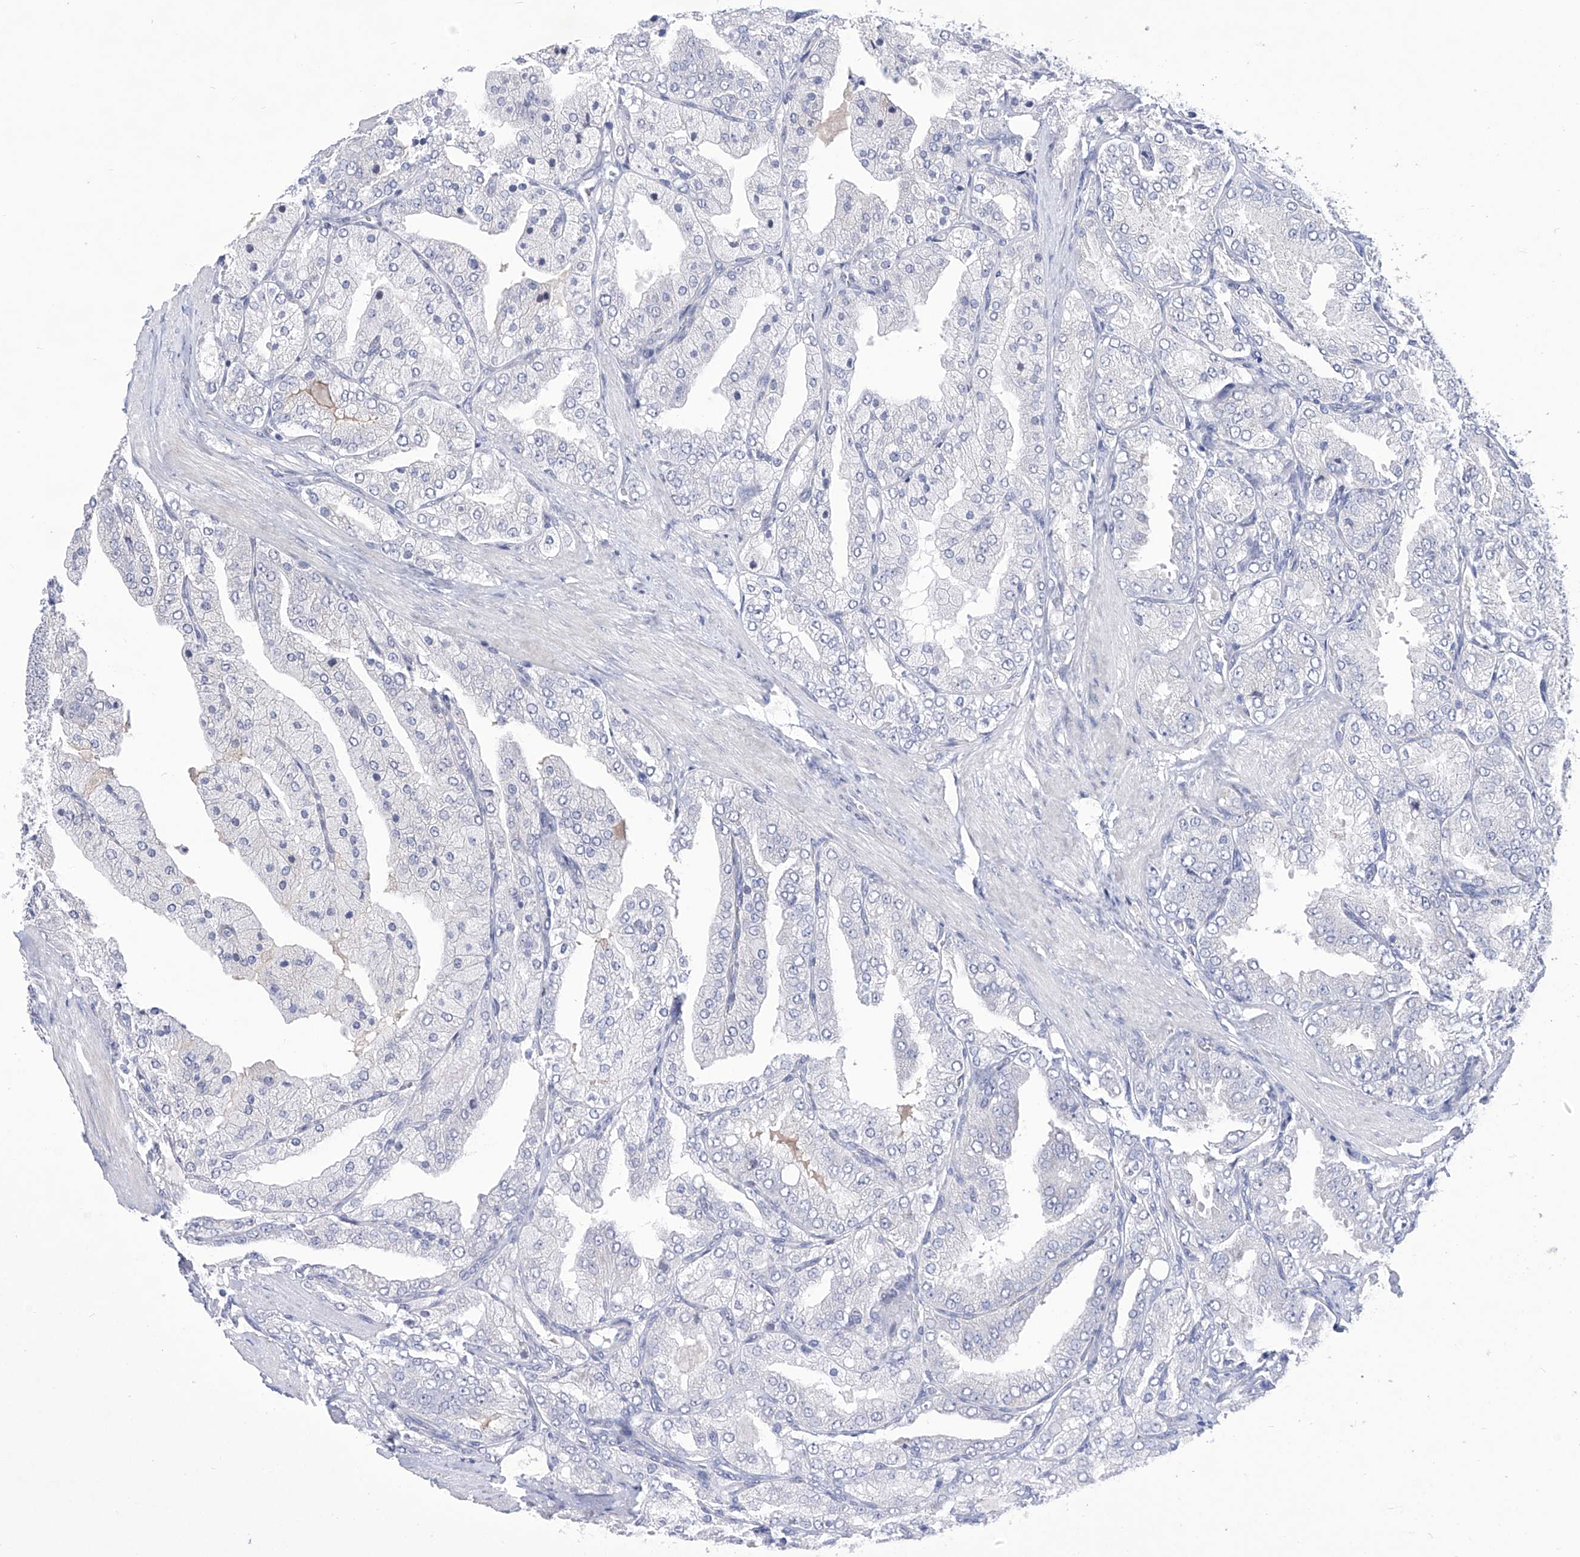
{"staining": {"intensity": "negative", "quantity": "none", "location": "none"}, "tissue": "prostate cancer", "cell_type": "Tumor cells", "image_type": "cancer", "snomed": [{"axis": "morphology", "description": "Adenocarcinoma, High grade"}, {"axis": "topography", "description": "Prostate"}], "caption": "Human adenocarcinoma (high-grade) (prostate) stained for a protein using IHC exhibits no staining in tumor cells.", "gene": "NUFIP1", "patient": {"sex": "male", "age": 50}}